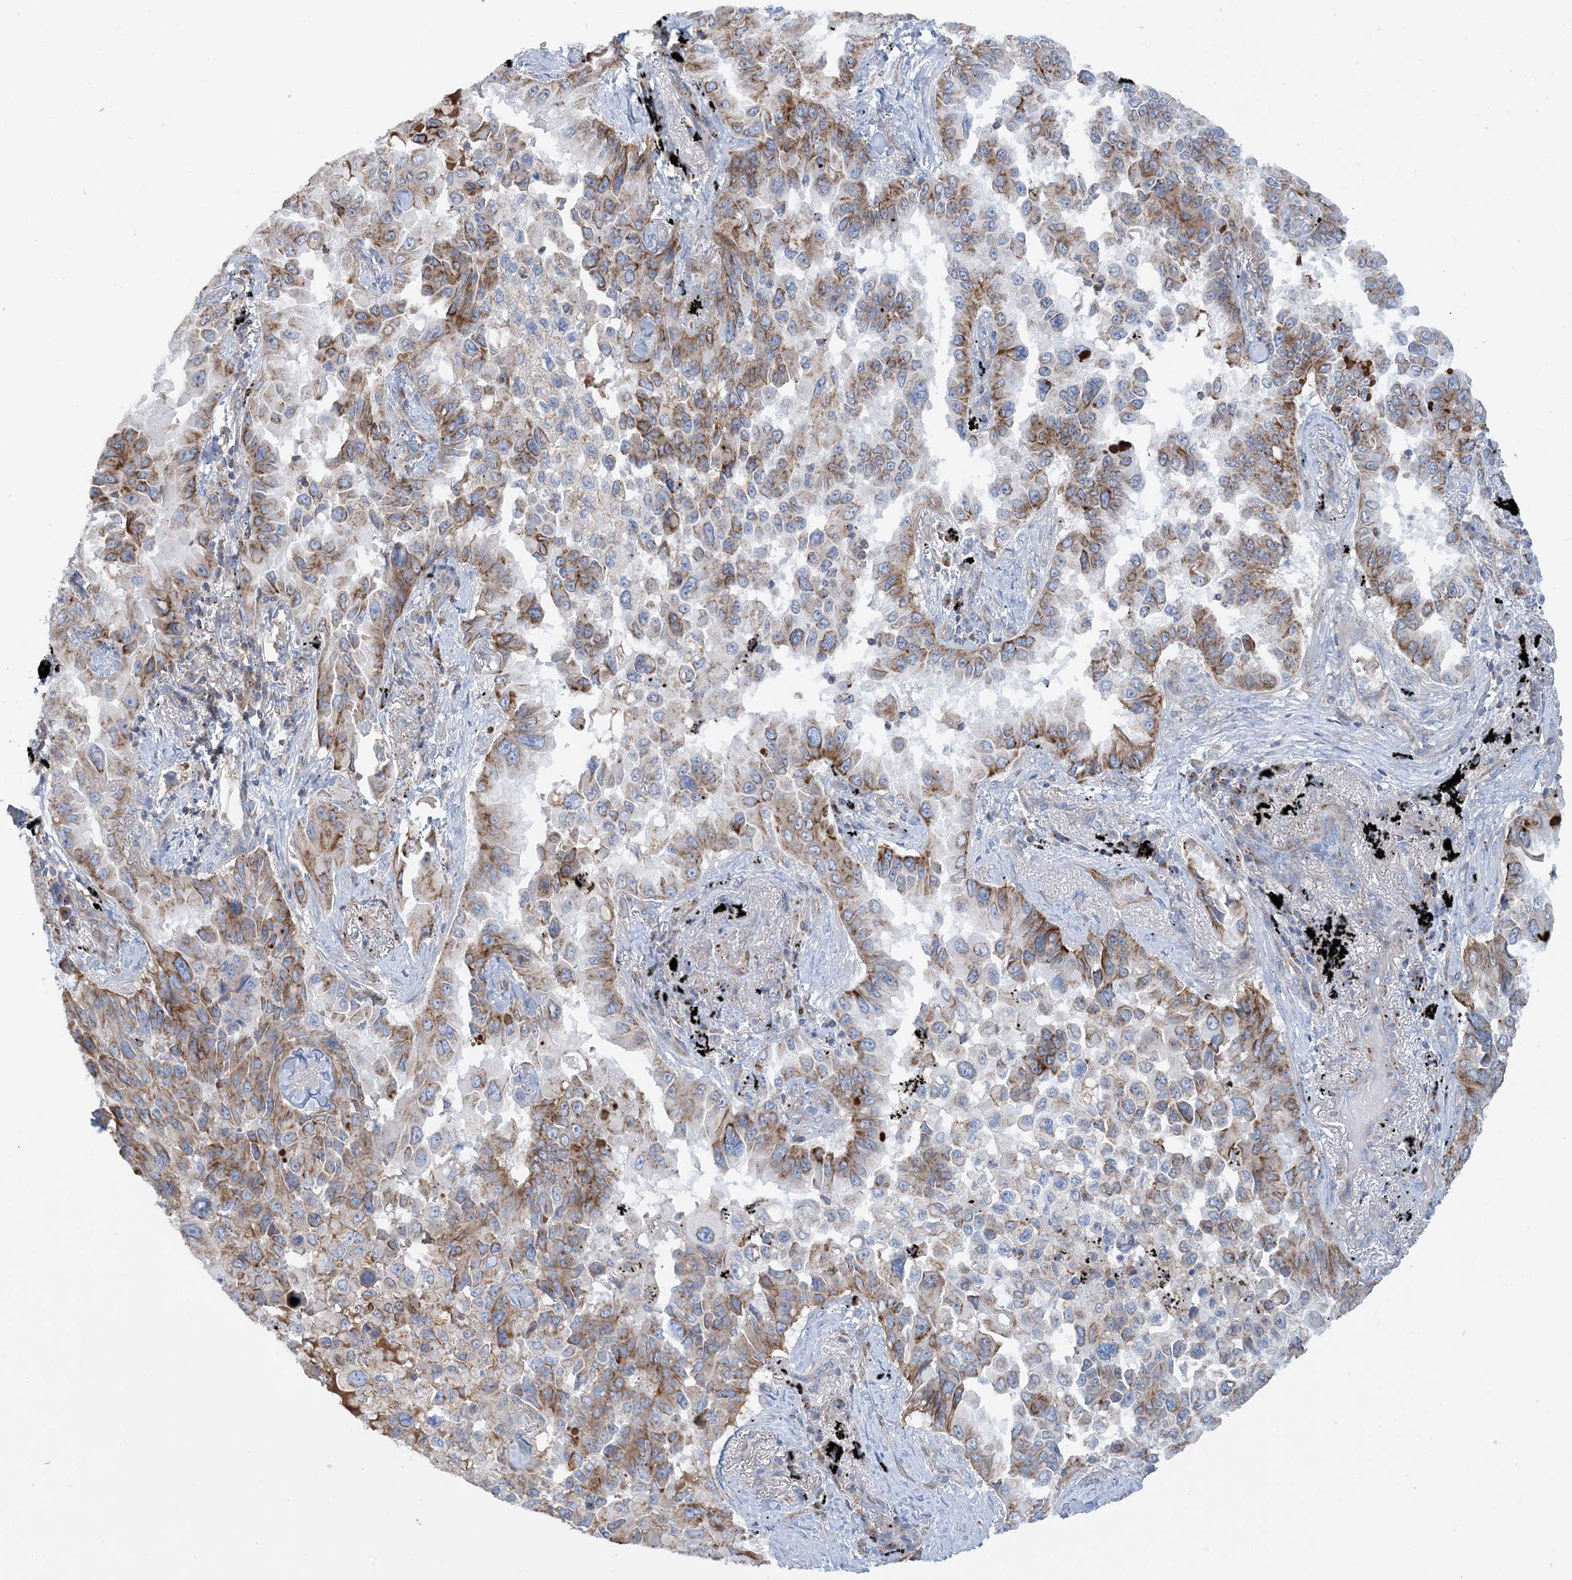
{"staining": {"intensity": "moderate", "quantity": ">75%", "location": "cytoplasmic/membranous"}, "tissue": "lung cancer", "cell_type": "Tumor cells", "image_type": "cancer", "snomed": [{"axis": "morphology", "description": "Adenocarcinoma, NOS"}, {"axis": "topography", "description": "Lung"}], "caption": "Human lung adenocarcinoma stained with a protein marker shows moderate staining in tumor cells.", "gene": "CALHM5", "patient": {"sex": "female", "age": 67}}